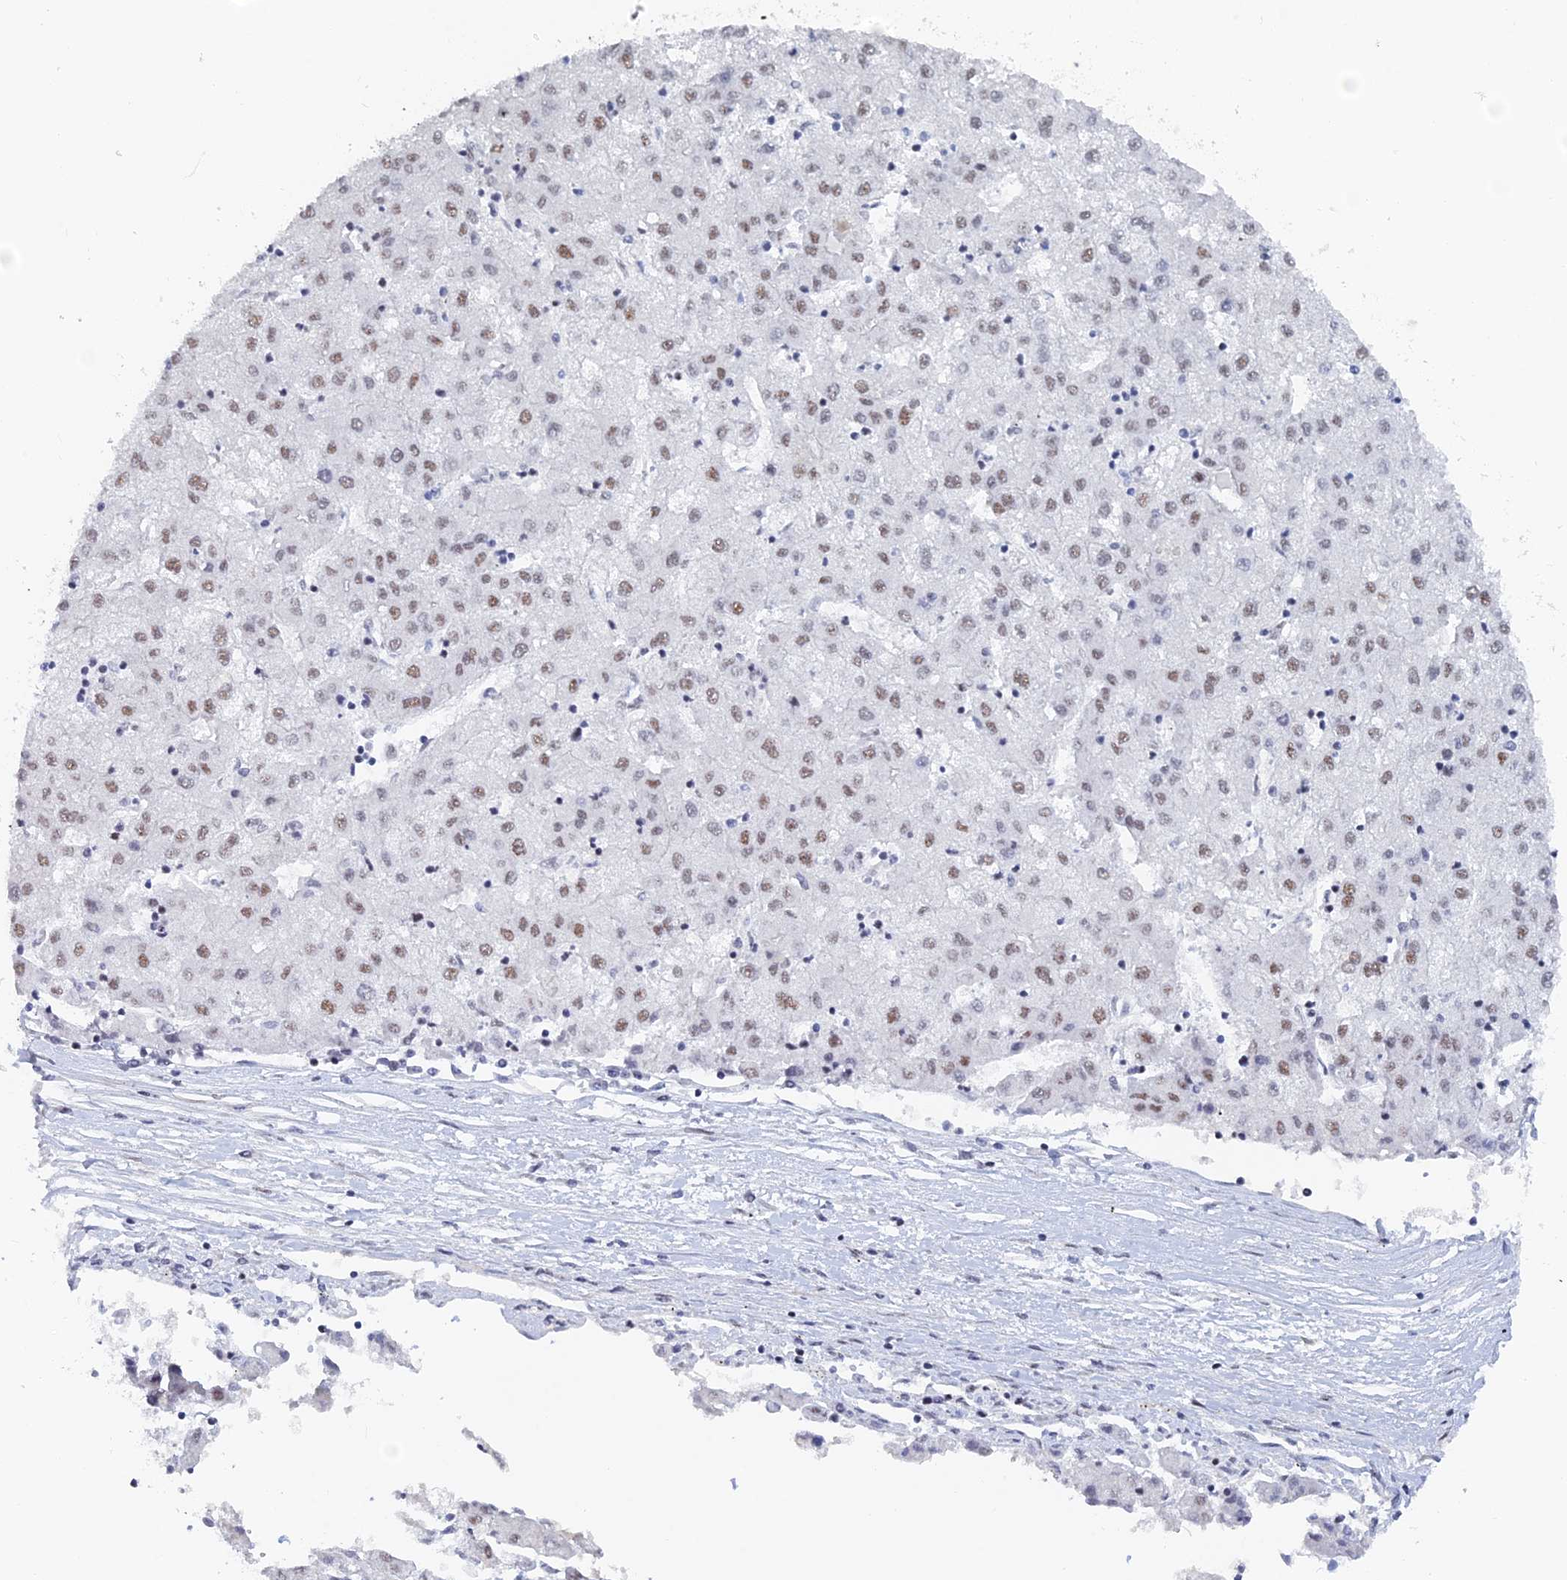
{"staining": {"intensity": "moderate", "quantity": "25%-75%", "location": "nuclear"}, "tissue": "liver cancer", "cell_type": "Tumor cells", "image_type": "cancer", "snomed": [{"axis": "morphology", "description": "Carcinoma, Hepatocellular, NOS"}, {"axis": "topography", "description": "Liver"}], "caption": "The photomicrograph reveals staining of liver cancer, revealing moderate nuclear protein staining (brown color) within tumor cells.", "gene": "GMNC", "patient": {"sex": "male", "age": 72}}